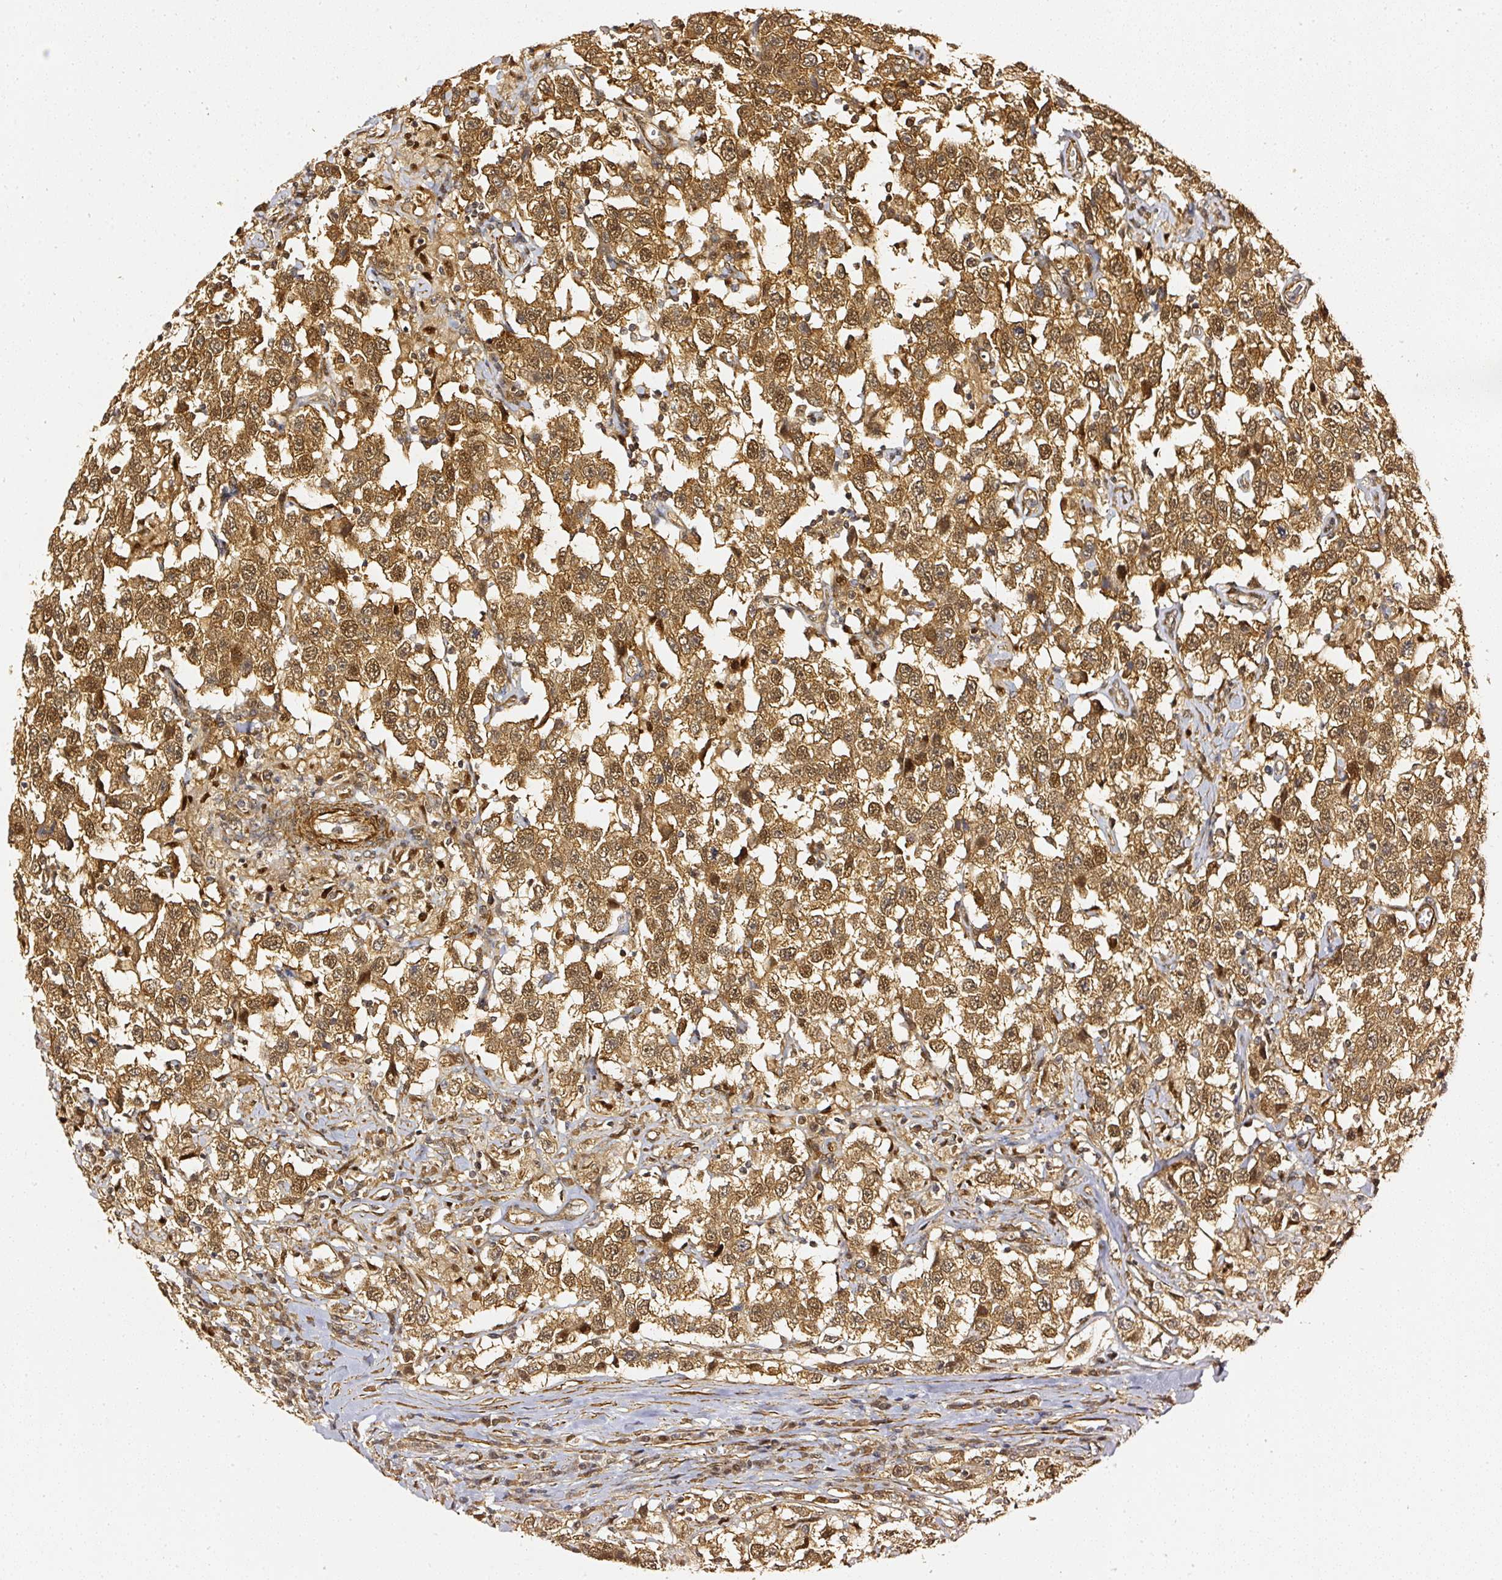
{"staining": {"intensity": "moderate", "quantity": ">75%", "location": "cytoplasmic/membranous,nuclear"}, "tissue": "testis cancer", "cell_type": "Tumor cells", "image_type": "cancer", "snomed": [{"axis": "morphology", "description": "Seminoma, NOS"}, {"axis": "topography", "description": "Testis"}], "caption": "IHC micrograph of neoplastic tissue: testis cancer stained using IHC exhibits medium levels of moderate protein expression localized specifically in the cytoplasmic/membranous and nuclear of tumor cells, appearing as a cytoplasmic/membranous and nuclear brown color.", "gene": "PSMD1", "patient": {"sex": "male", "age": 41}}